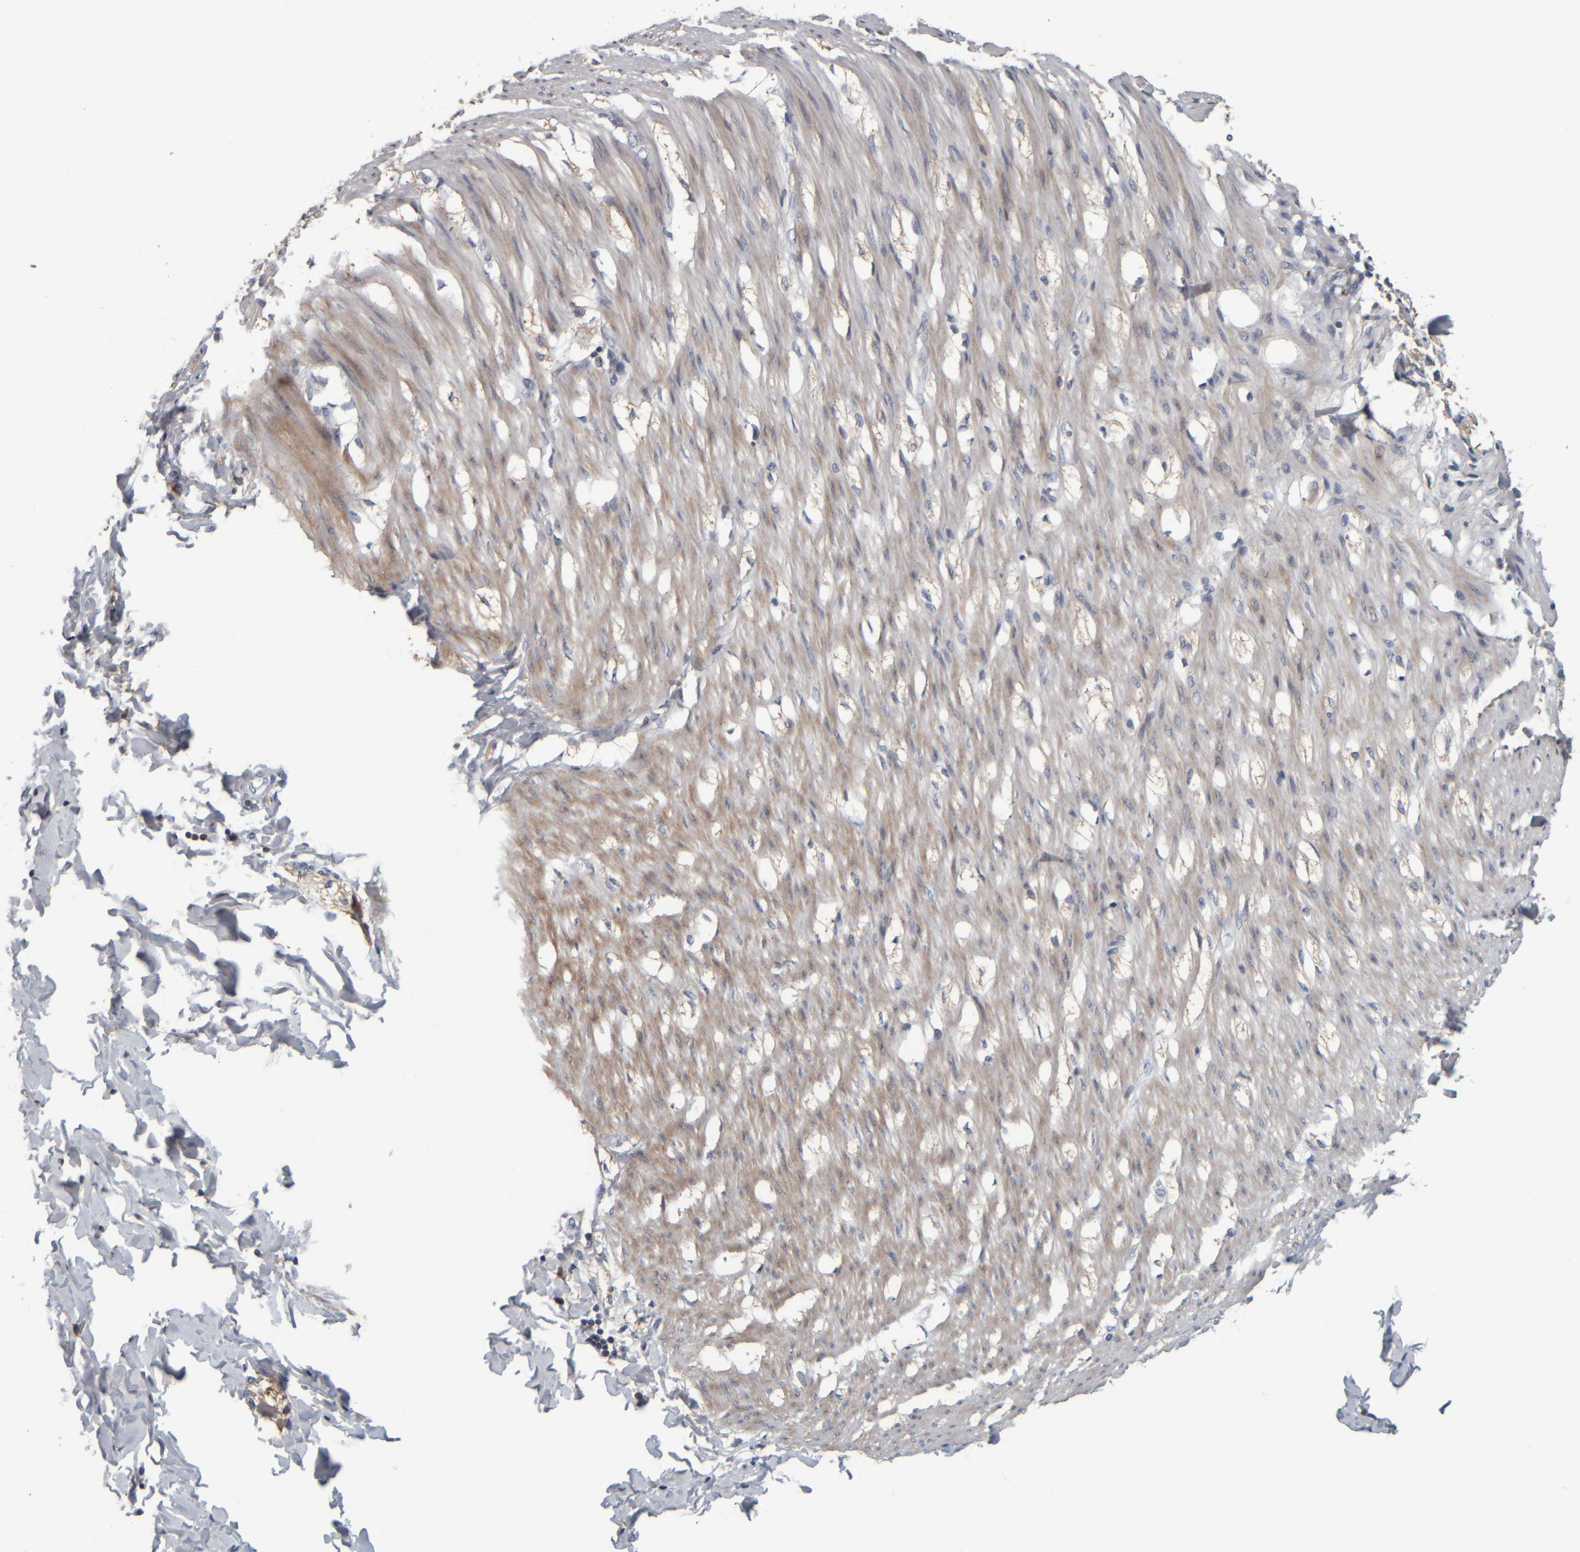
{"staining": {"intensity": "moderate", "quantity": "25%-75%", "location": "cytoplasmic/membranous"}, "tissue": "smooth muscle", "cell_type": "Smooth muscle cells", "image_type": "normal", "snomed": [{"axis": "morphology", "description": "Normal tissue, NOS"}, {"axis": "morphology", "description": "Adenocarcinoma, NOS"}, {"axis": "topography", "description": "Smooth muscle"}, {"axis": "topography", "description": "Colon"}], "caption": "Smooth muscle stained with IHC demonstrates moderate cytoplasmic/membranous expression in approximately 25%-75% of smooth muscle cells.", "gene": "CAVIN4", "patient": {"sex": "male", "age": 14}}